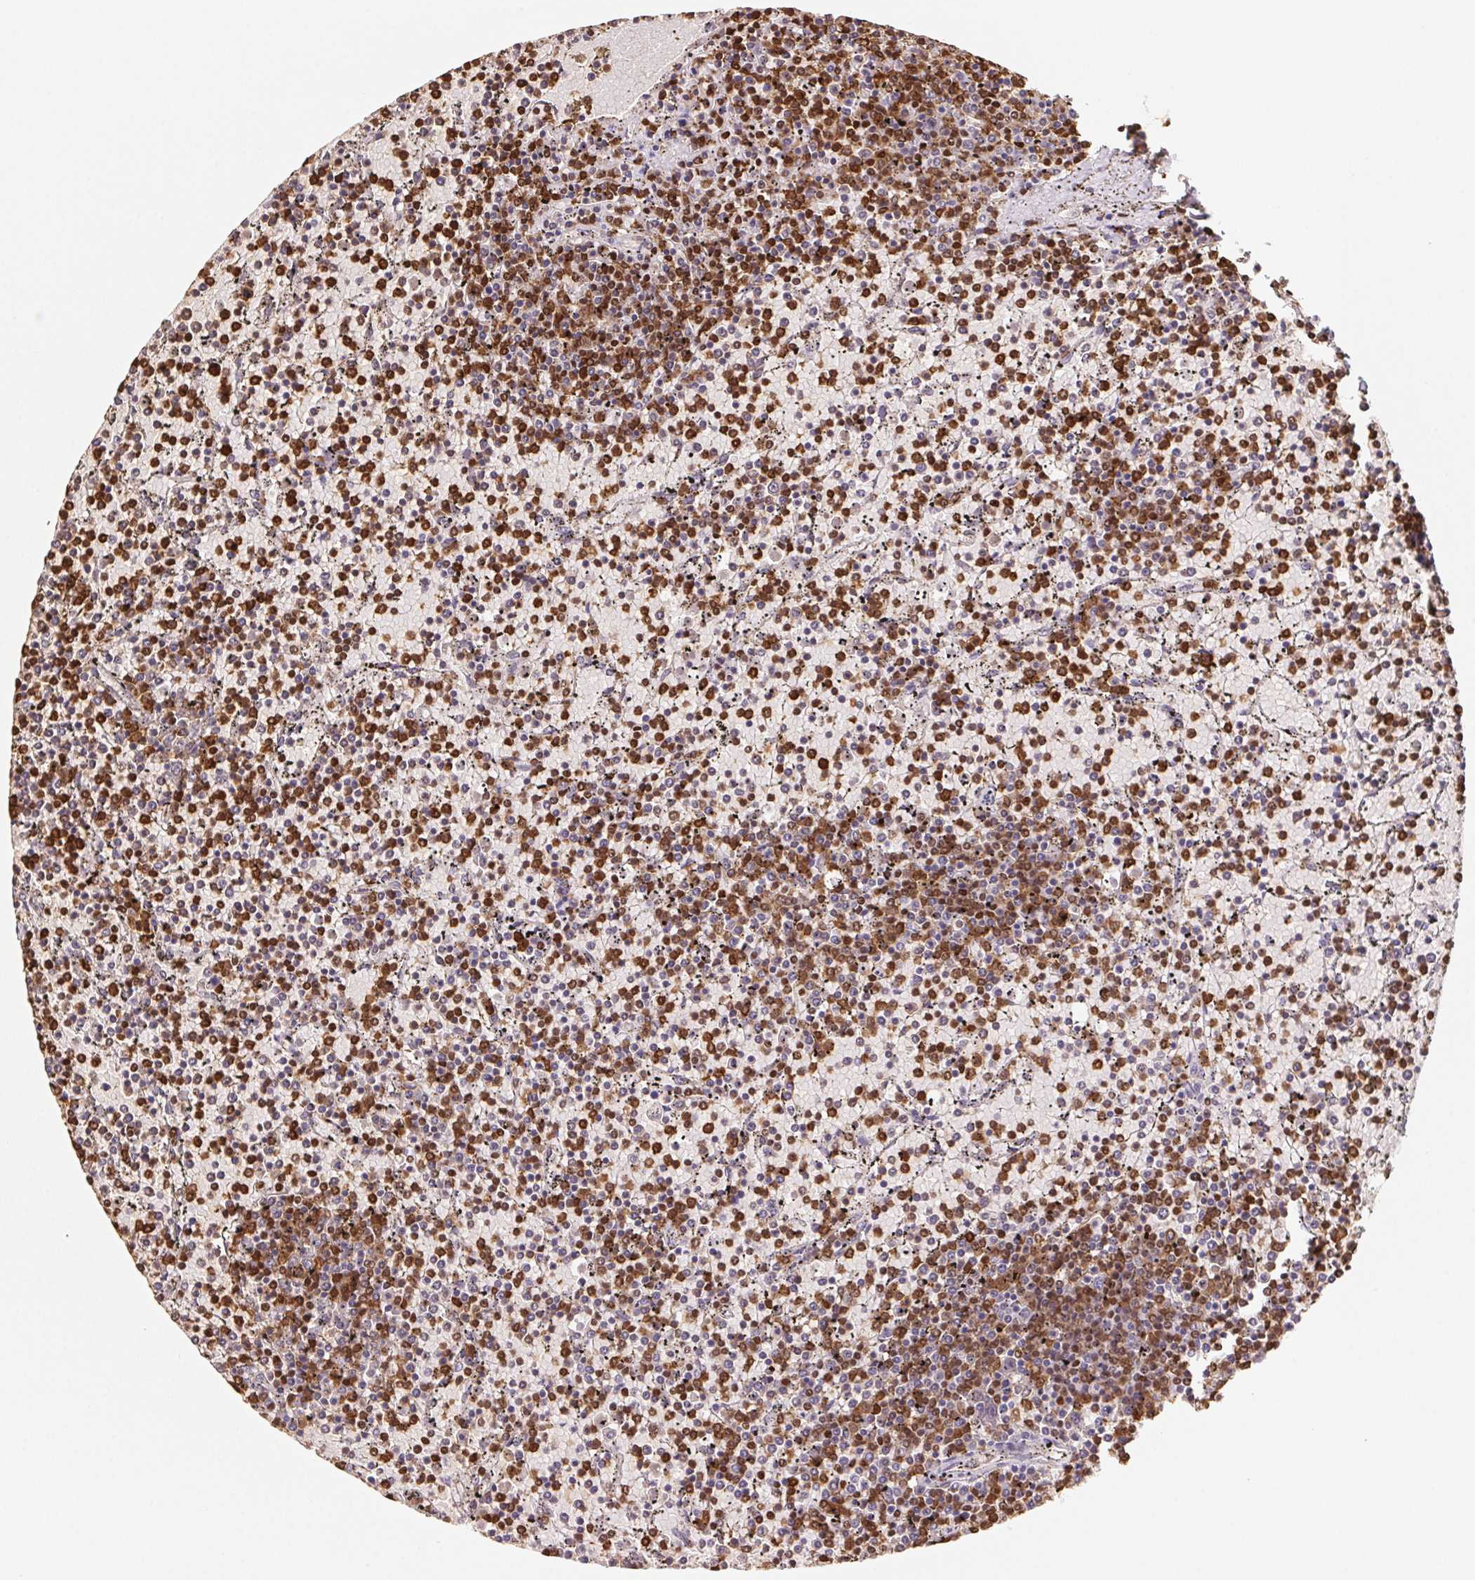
{"staining": {"intensity": "moderate", "quantity": ">75%", "location": "nuclear"}, "tissue": "lymphoma", "cell_type": "Tumor cells", "image_type": "cancer", "snomed": [{"axis": "morphology", "description": "Malignant lymphoma, non-Hodgkin's type, Low grade"}, {"axis": "topography", "description": "Spleen"}], "caption": "Protein expression analysis of human low-grade malignant lymphoma, non-Hodgkin's type reveals moderate nuclear staining in about >75% of tumor cells. Nuclei are stained in blue.", "gene": "SET", "patient": {"sex": "female", "age": 77}}